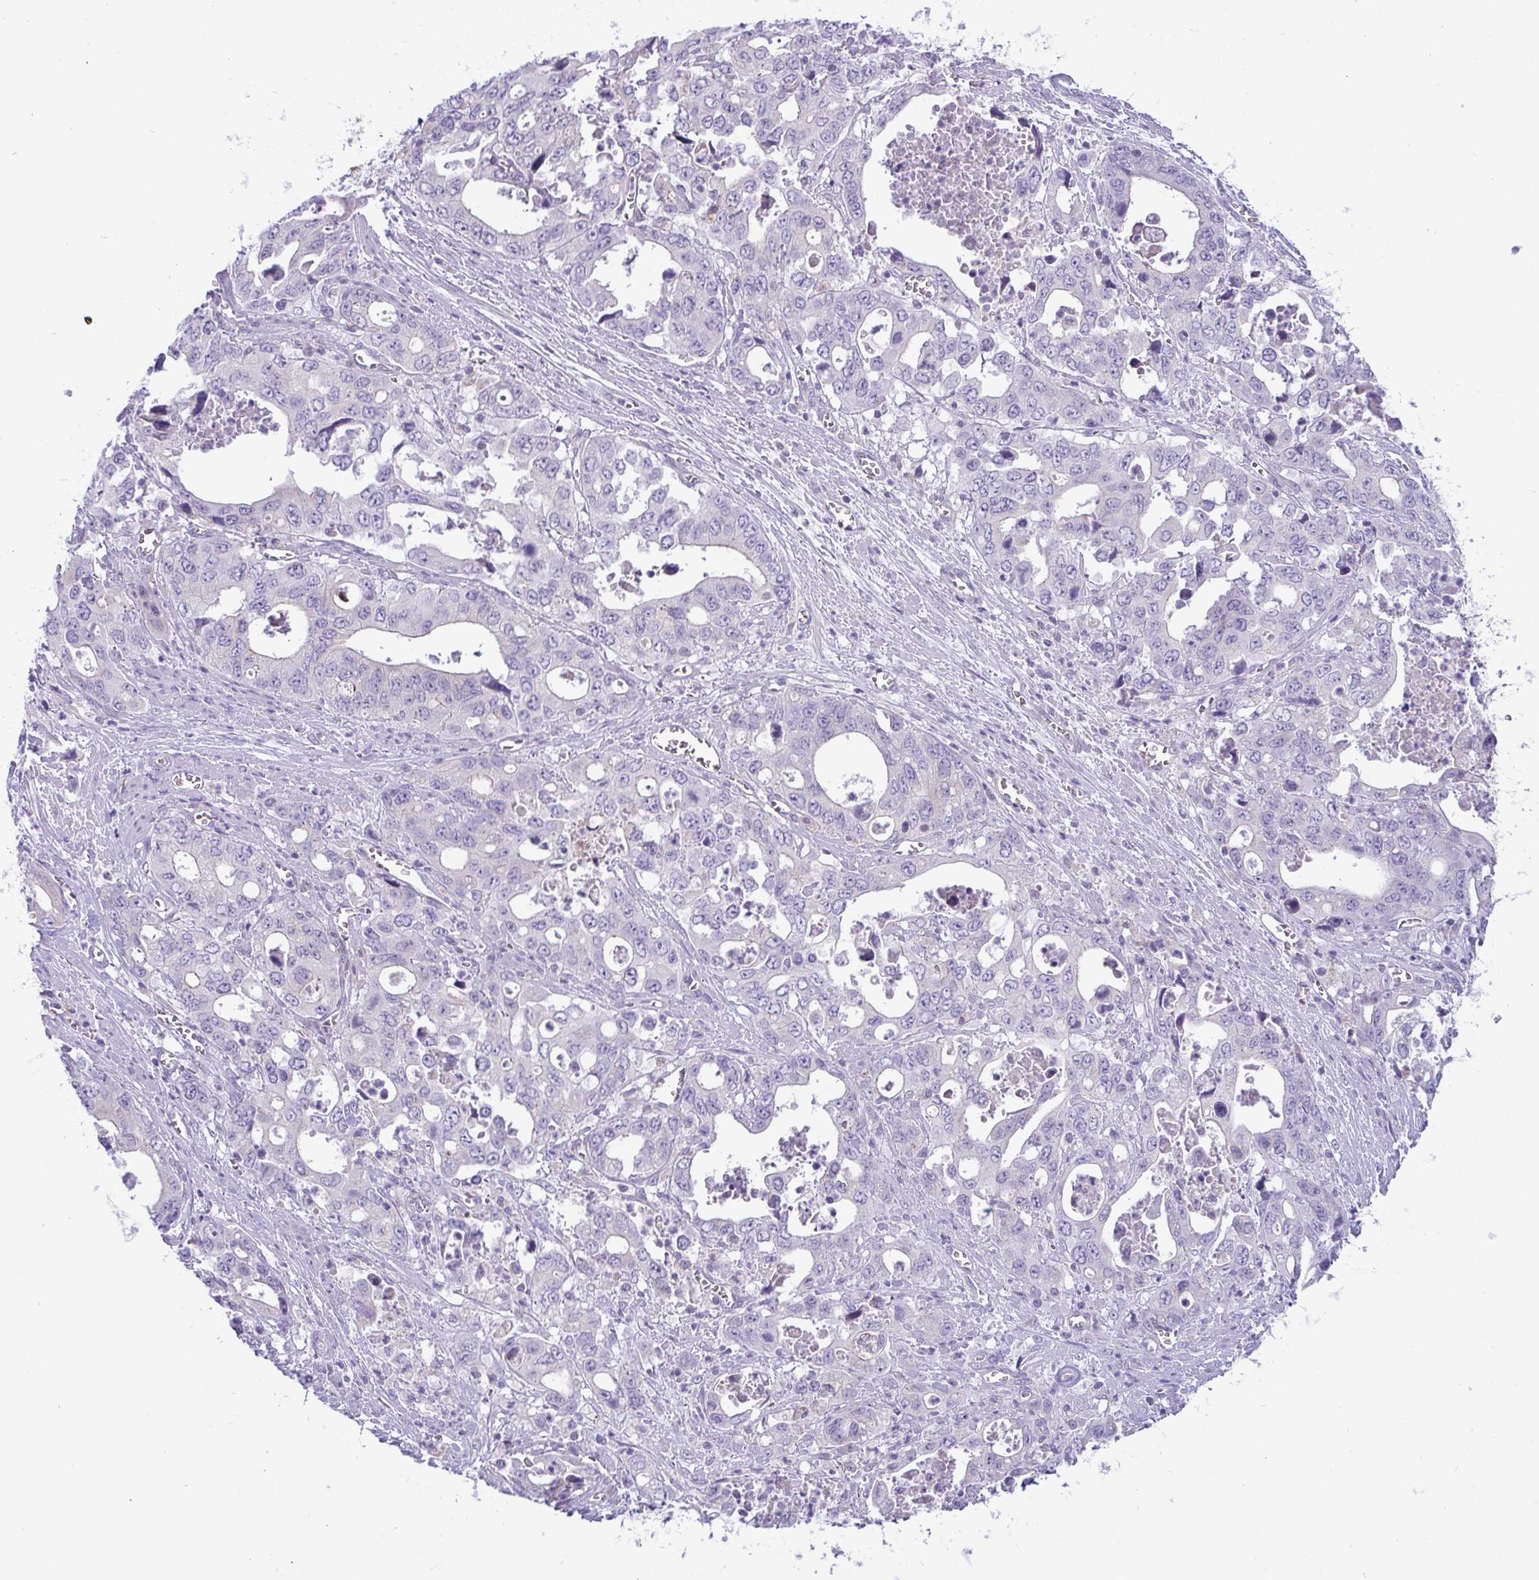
{"staining": {"intensity": "negative", "quantity": "none", "location": "none"}, "tissue": "stomach cancer", "cell_type": "Tumor cells", "image_type": "cancer", "snomed": [{"axis": "morphology", "description": "Adenocarcinoma, NOS"}, {"axis": "topography", "description": "Stomach, upper"}], "caption": "Tumor cells show no significant positivity in stomach adenocarcinoma. The staining was performed using DAB (3,3'-diaminobenzidine) to visualize the protein expression in brown, while the nuclei were stained in blue with hematoxylin (Magnification: 20x).", "gene": "PLA2G12B", "patient": {"sex": "male", "age": 74}}